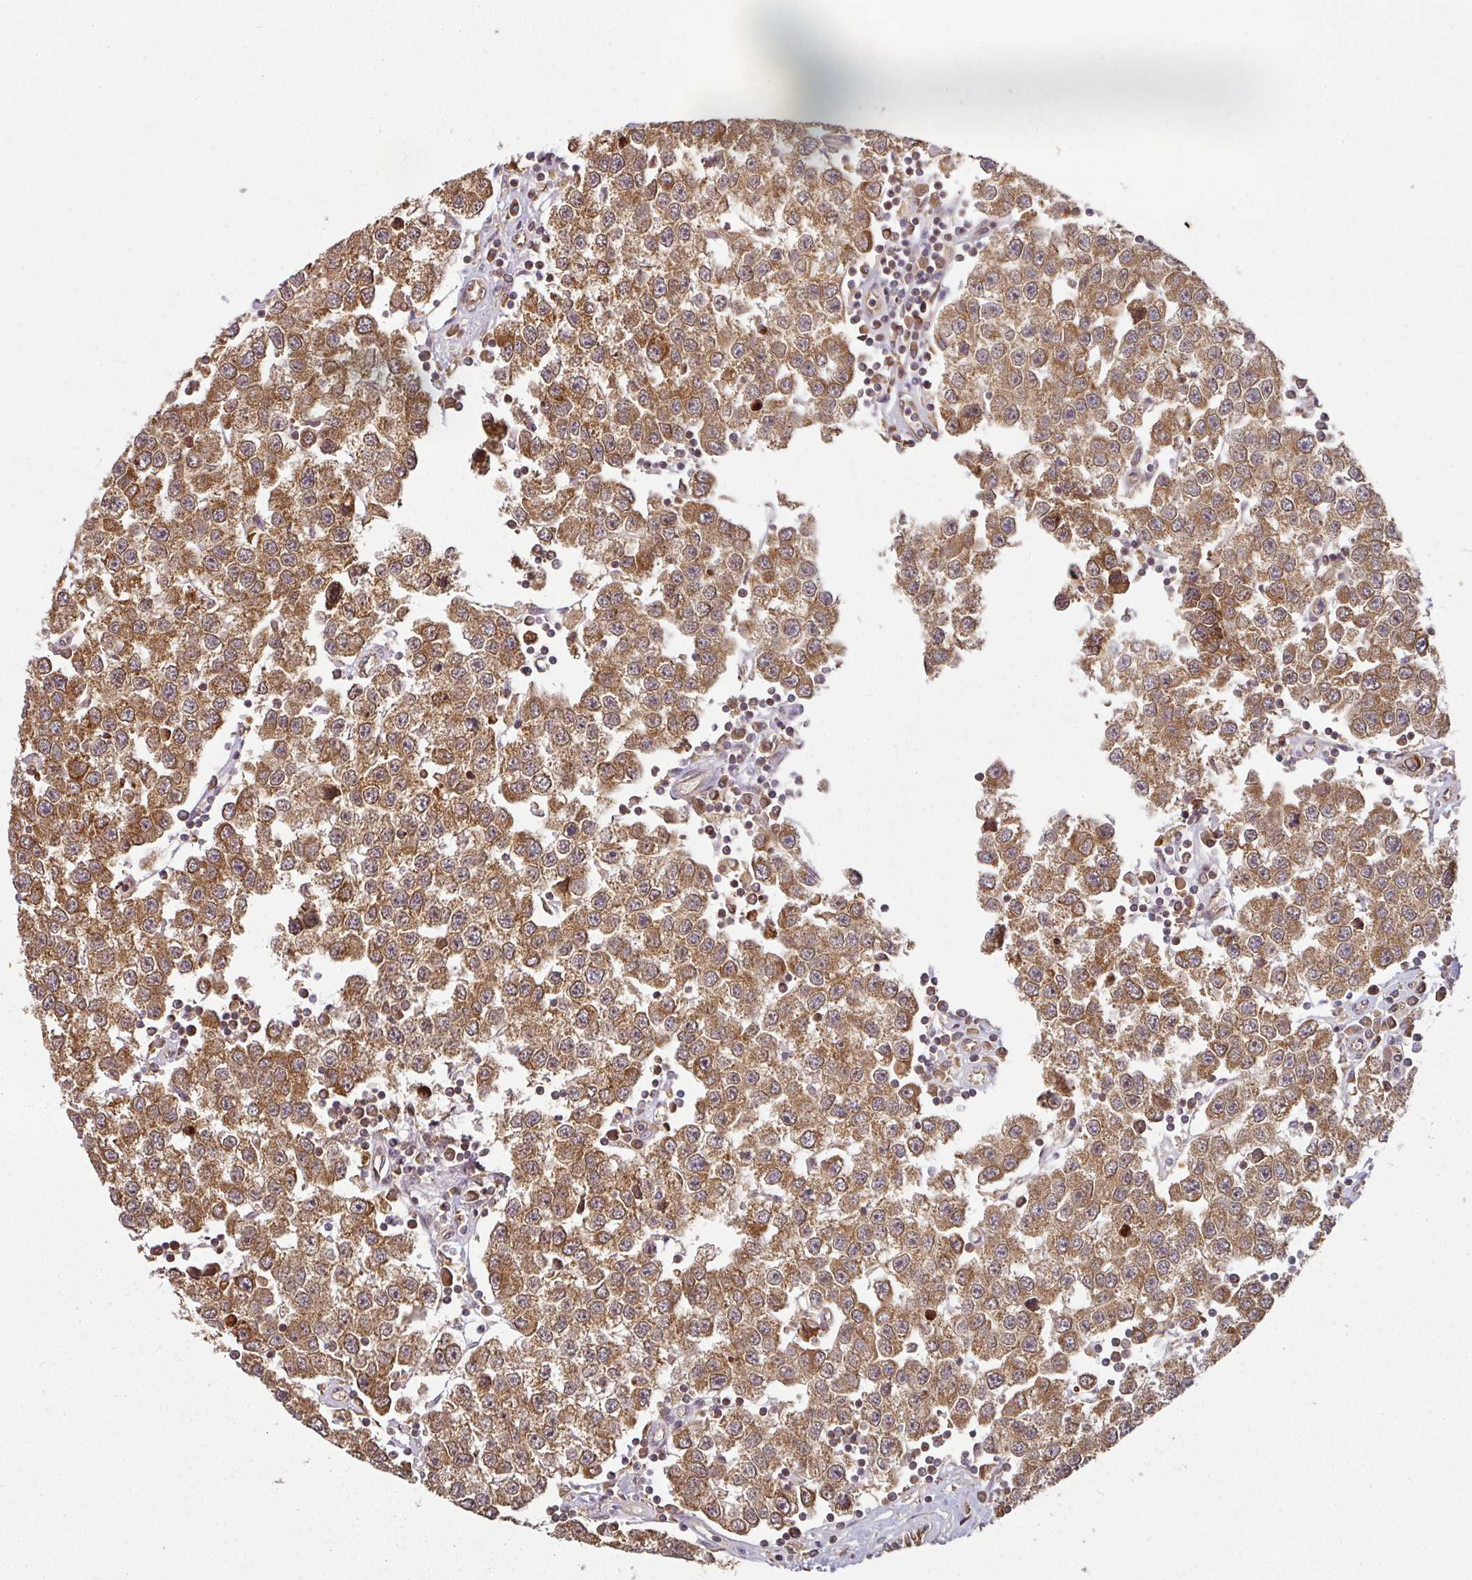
{"staining": {"intensity": "moderate", "quantity": ">75%", "location": "cytoplasmic/membranous"}, "tissue": "testis cancer", "cell_type": "Tumor cells", "image_type": "cancer", "snomed": [{"axis": "morphology", "description": "Seminoma, NOS"}, {"axis": "topography", "description": "Testis"}], "caption": "Seminoma (testis) tissue demonstrates moderate cytoplasmic/membranous positivity in approximately >75% of tumor cells, visualized by immunohistochemistry. The protein of interest is shown in brown color, while the nuclei are stained blue.", "gene": "TRAP1", "patient": {"sex": "male", "age": 34}}